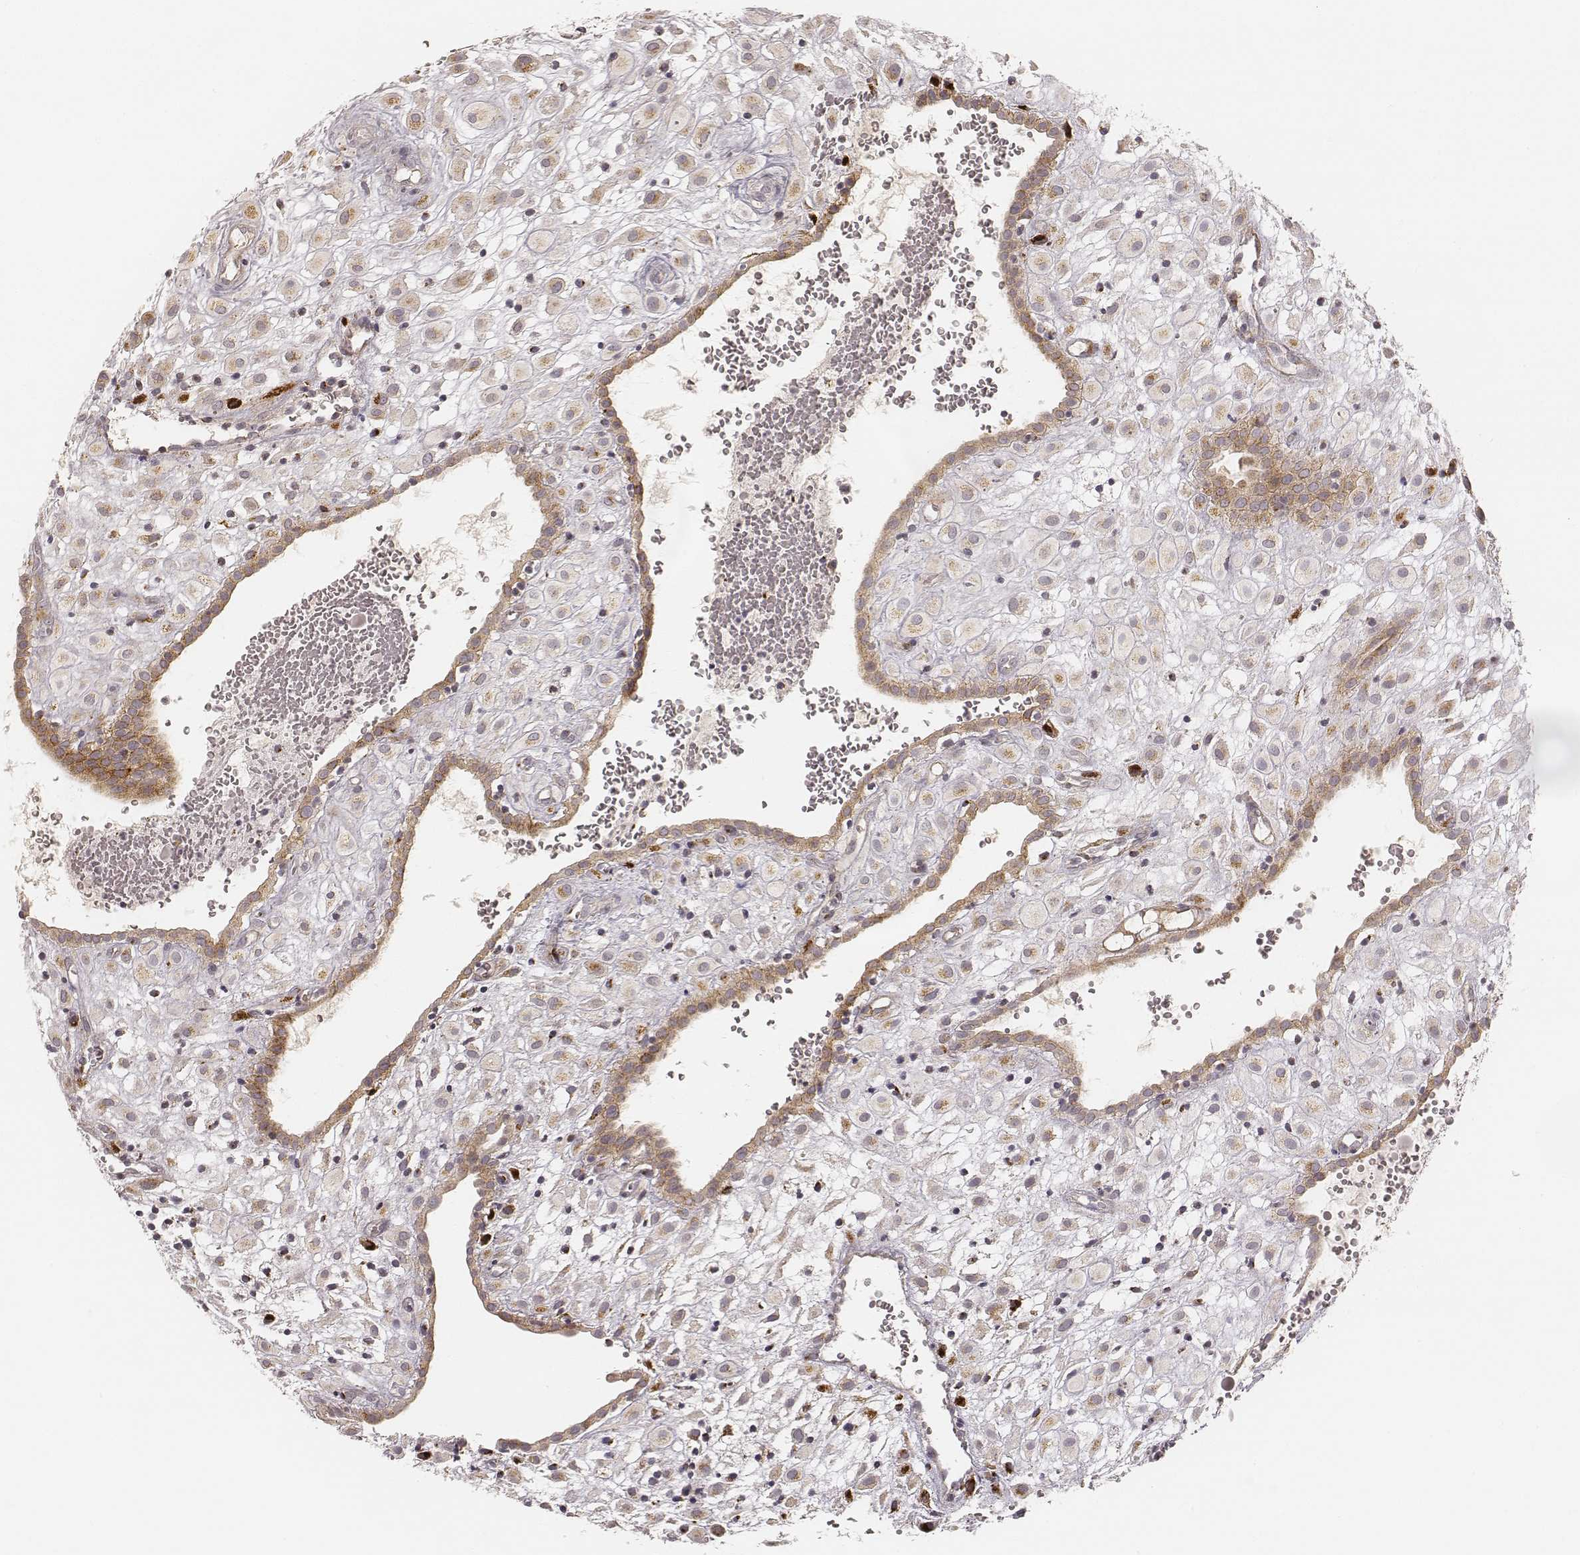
{"staining": {"intensity": "weak", "quantity": "25%-75%", "location": "cytoplasmic/membranous"}, "tissue": "placenta", "cell_type": "Decidual cells", "image_type": "normal", "snomed": [{"axis": "morphology", "description": "Normal tissue, NOS"}, {"axis": "topography", "description": "Placenta"}], "caption": "About 25%-75% of decidual cells in normal placenta demonstrate weak cytoplasmic/membranous protein staining as visualized by brown immunohistochemical staining.", "gene": "GORASP2", "patient": {"sex": "female", "age": 24}}